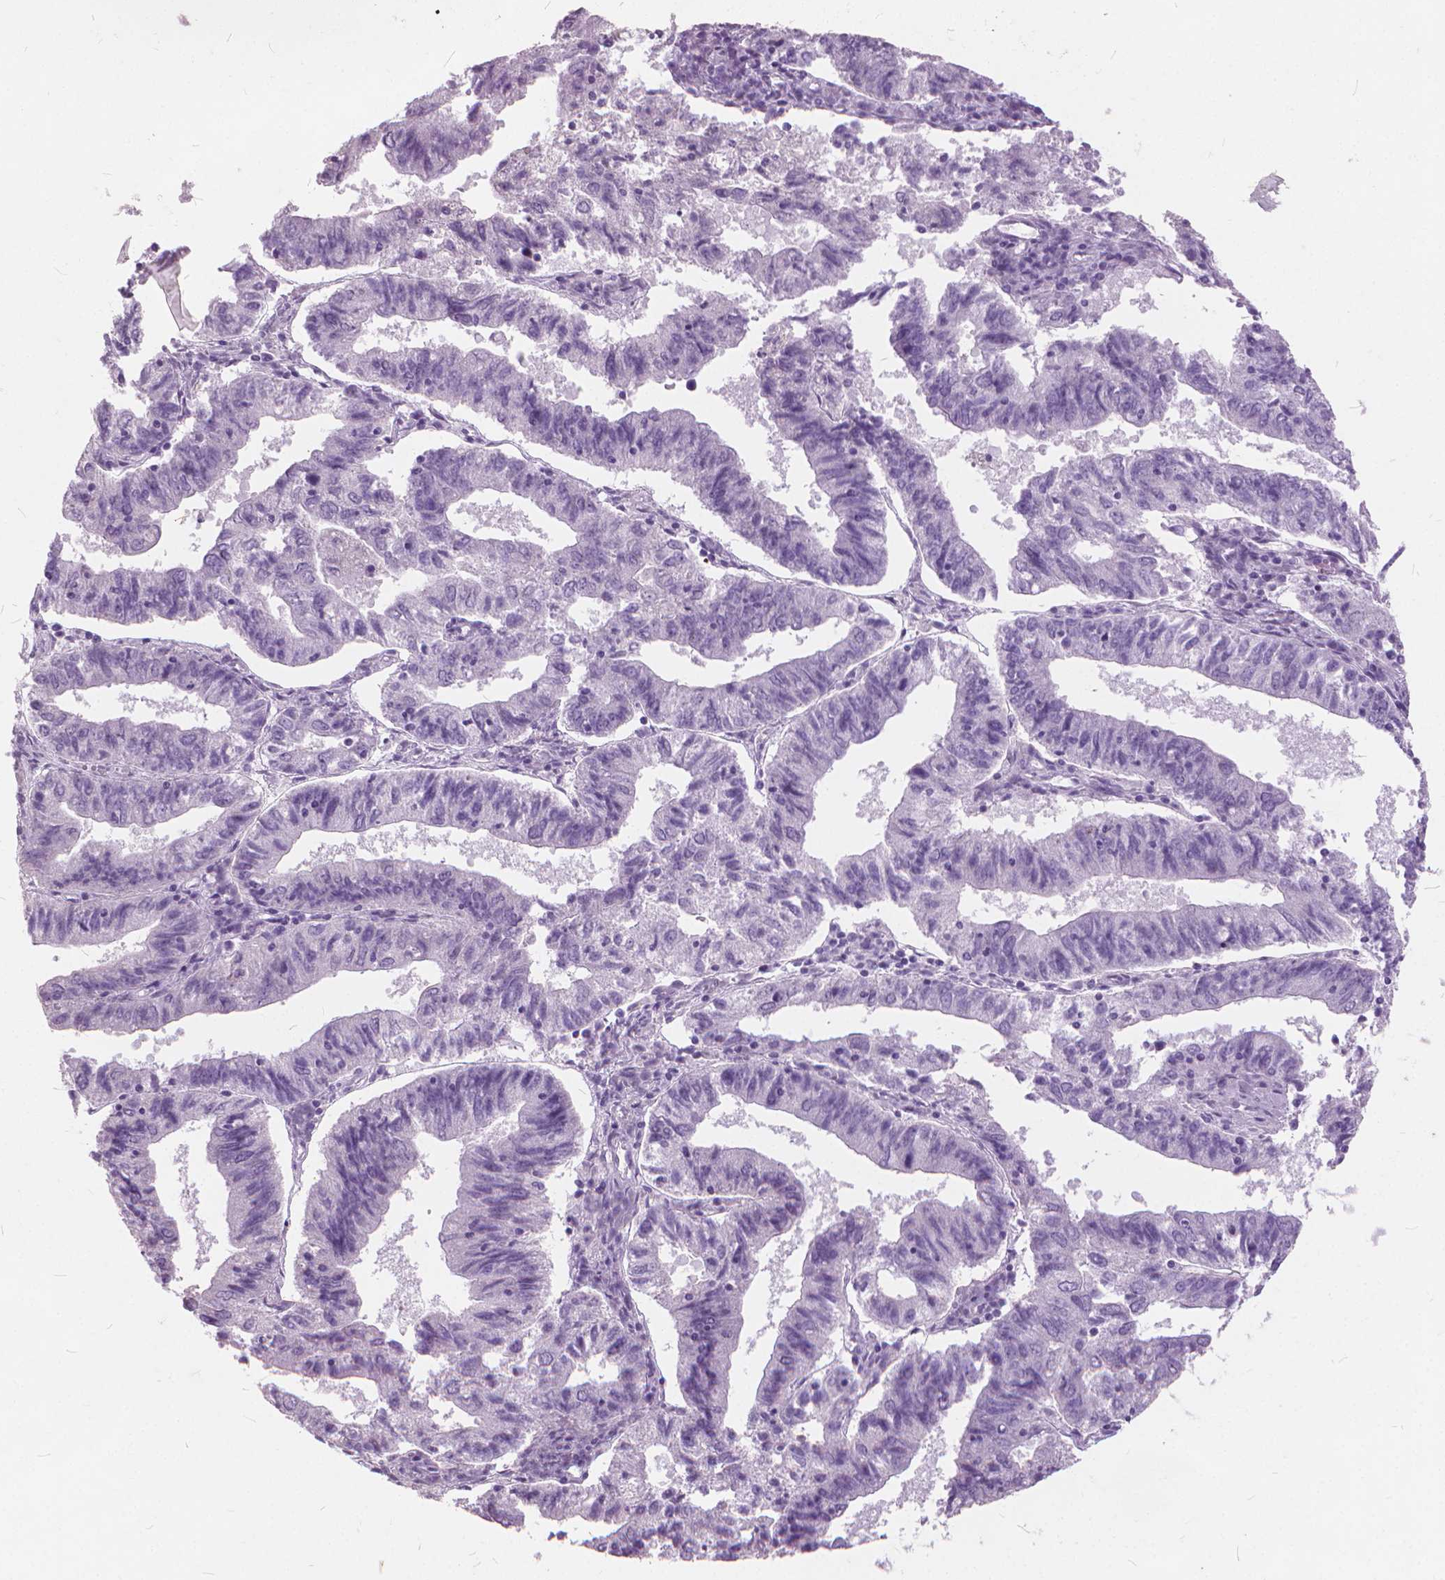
{"staining": {"intensity": "negative", "quantity": "none", "location": "none"}, "tissue": "endometrial cancer", "cell_type": "Tumor cells", "image_type": "cancer", "snomed": [{"axis": "morphology", "description": "Adenocarcinoma, NOS"}, {"axis": "topography", "description": "Endometrium"}], "caption": "Photomicrograph shows no protein positivity in tumor cells of adenocarcinoma (endometrial) tissue. (DAB (3,3'-diaminobenzidine) immunohistochemistry (IHC) visualized using brightfield microscopy, high magnification).", "gene": "DNM1", "patient": {"sex": "female", "age": 82}}